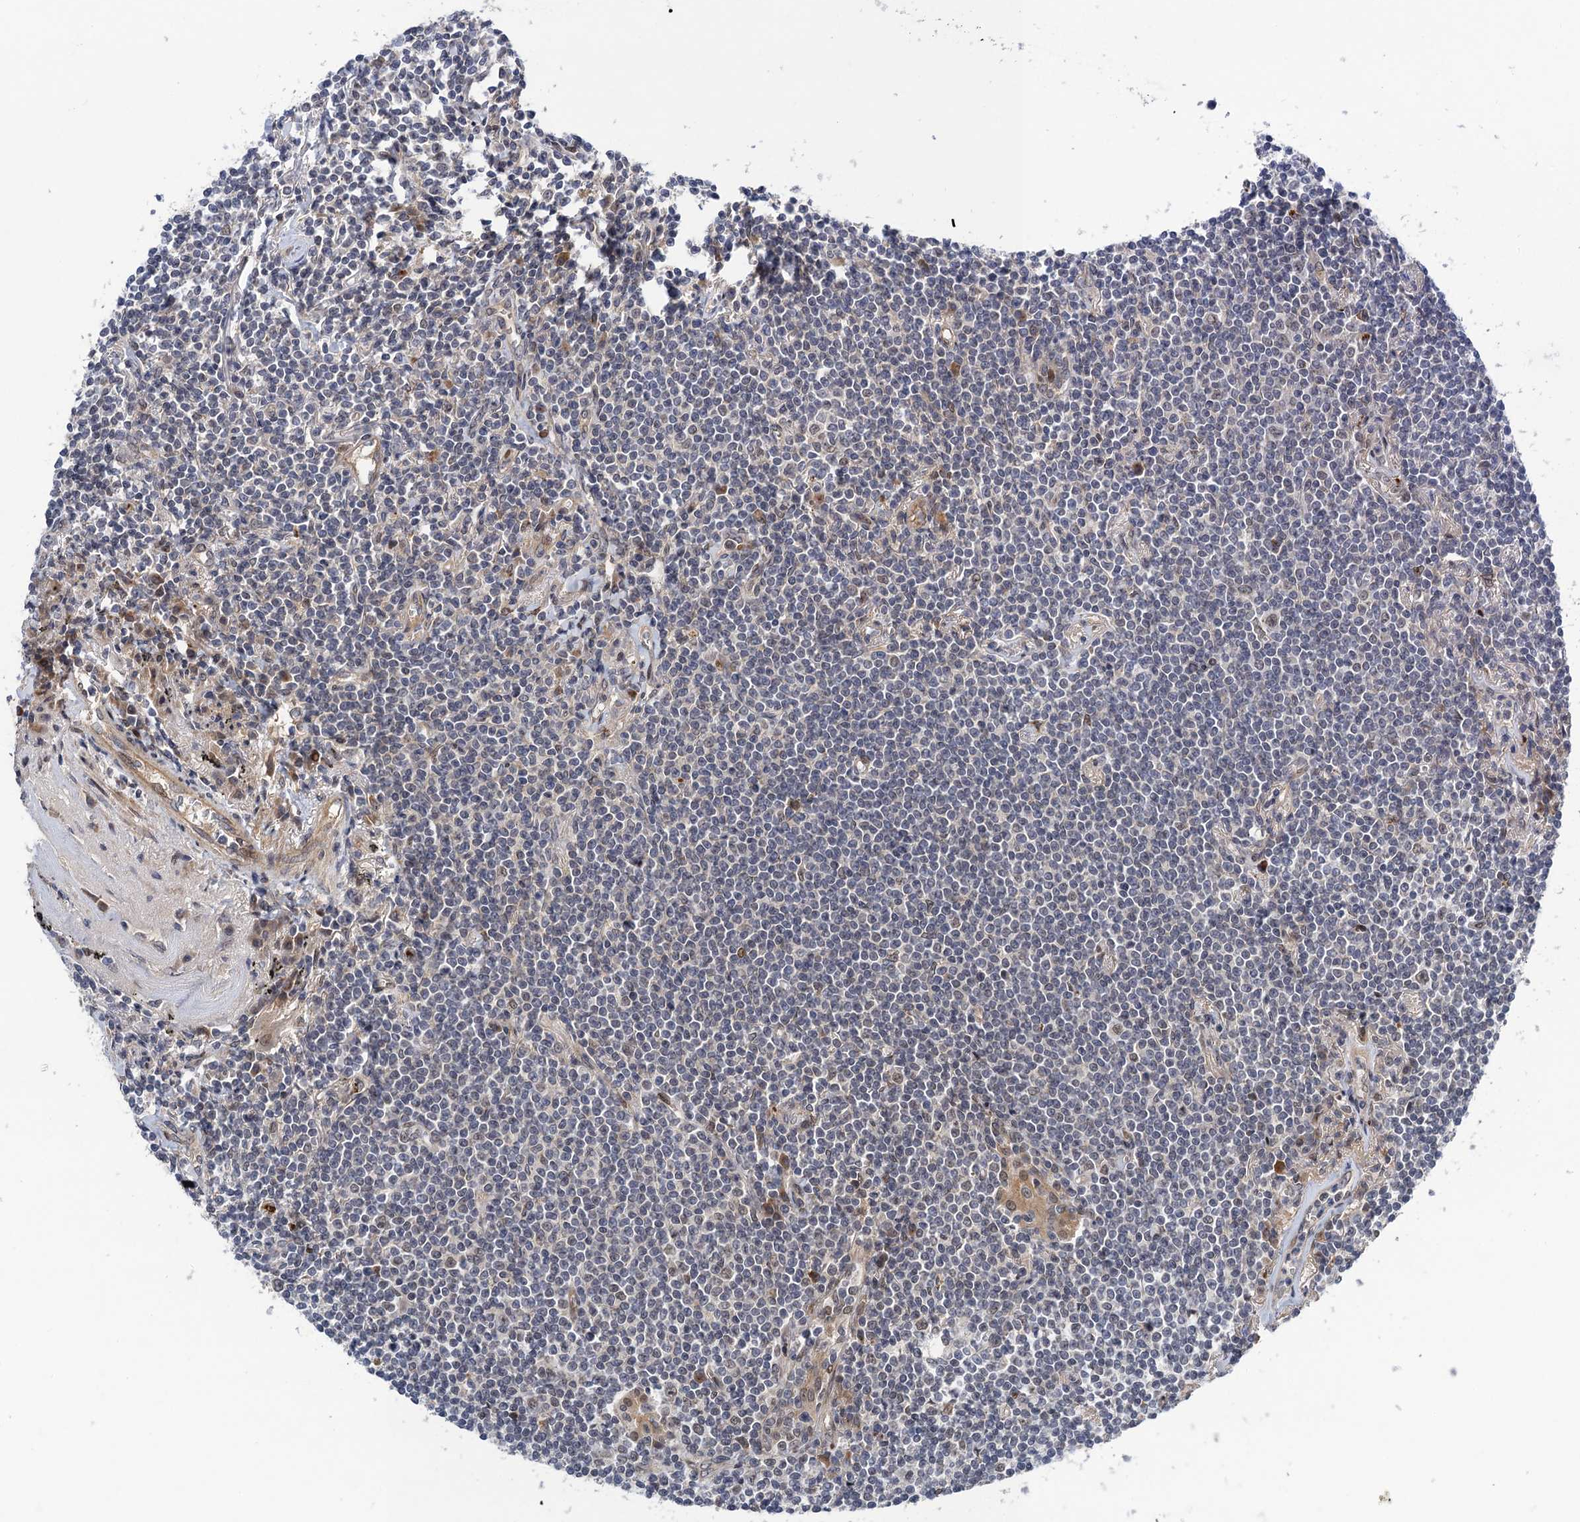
{"staining": {"intensity": "negative", "quantity": "none", "location": "none"}, "tissue": "lymphoma", "cell_type": "Tumor cells", "image_type": "cancer", "snomed": [{"axis": "morphology", "description": "Malignant lymphoma, non-Hodgkin's type, Low grade"}, {"axis": "topography", "description": "Lung"}], "caption": "The histopathology image demonstrates no significant expression in tumor cells of malignant lymphoma, non-Hodgkin's type (low-grade).", "gene": "NEK8", "patient": {"sex": "female", "age": 71}}